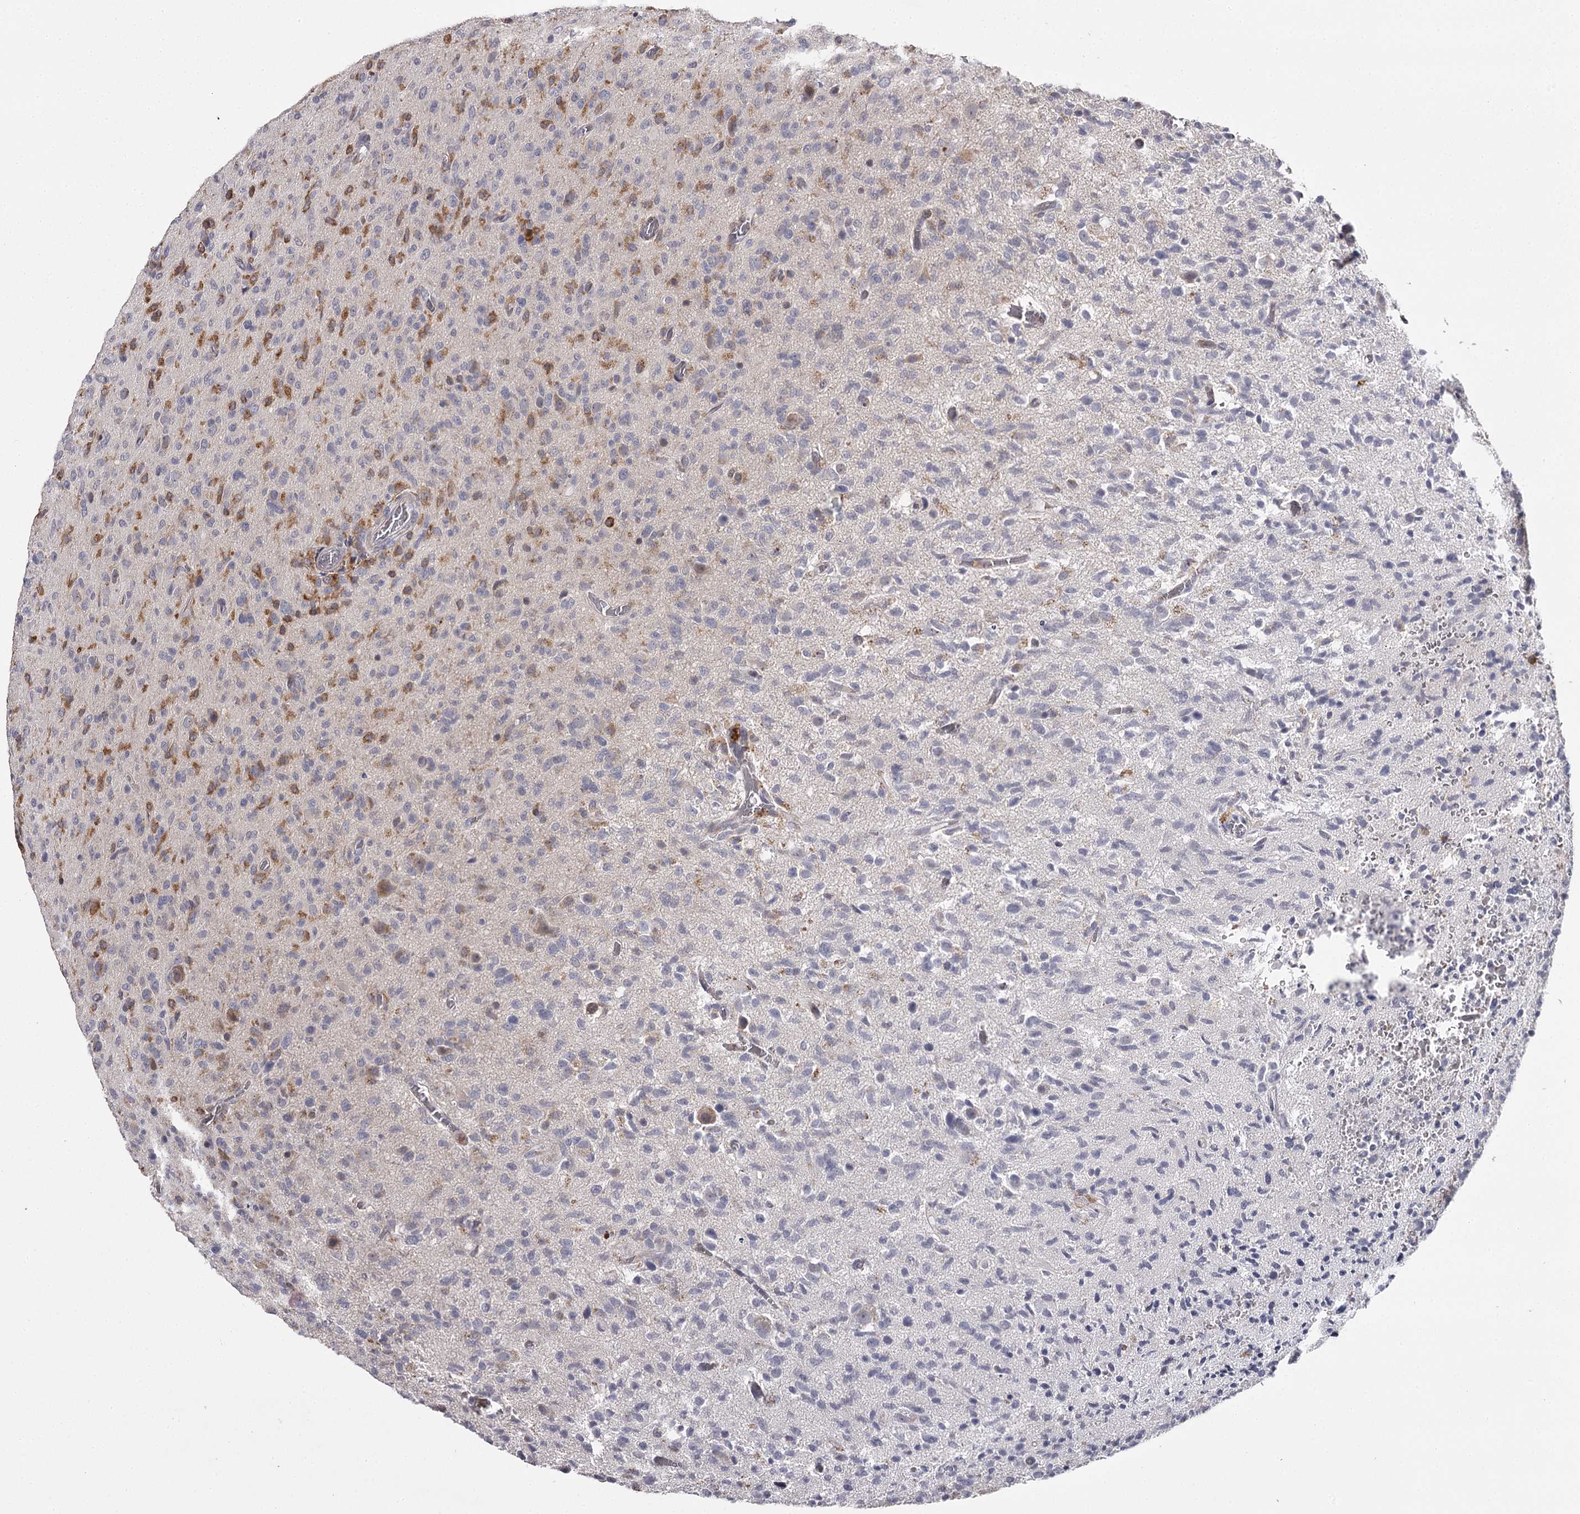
{"staining": {"intensity": "negative", "quantity": "none", "location": "none"}, "tissue": "glioma", "cell_type": "Tumor cells", "image_type": "cancer", "snomed": [{"axis": "morphology", "description": "Glioma, malignant, High grade"}, {"axis": "topography", "description": "Brain"}], "caption": "Malignant high-grade glioma was stained to show a protein in brown. There is no significant expression in tumor cells.", "gene": "RASSF6", "patient": {"sex": "female", "age": 57}}